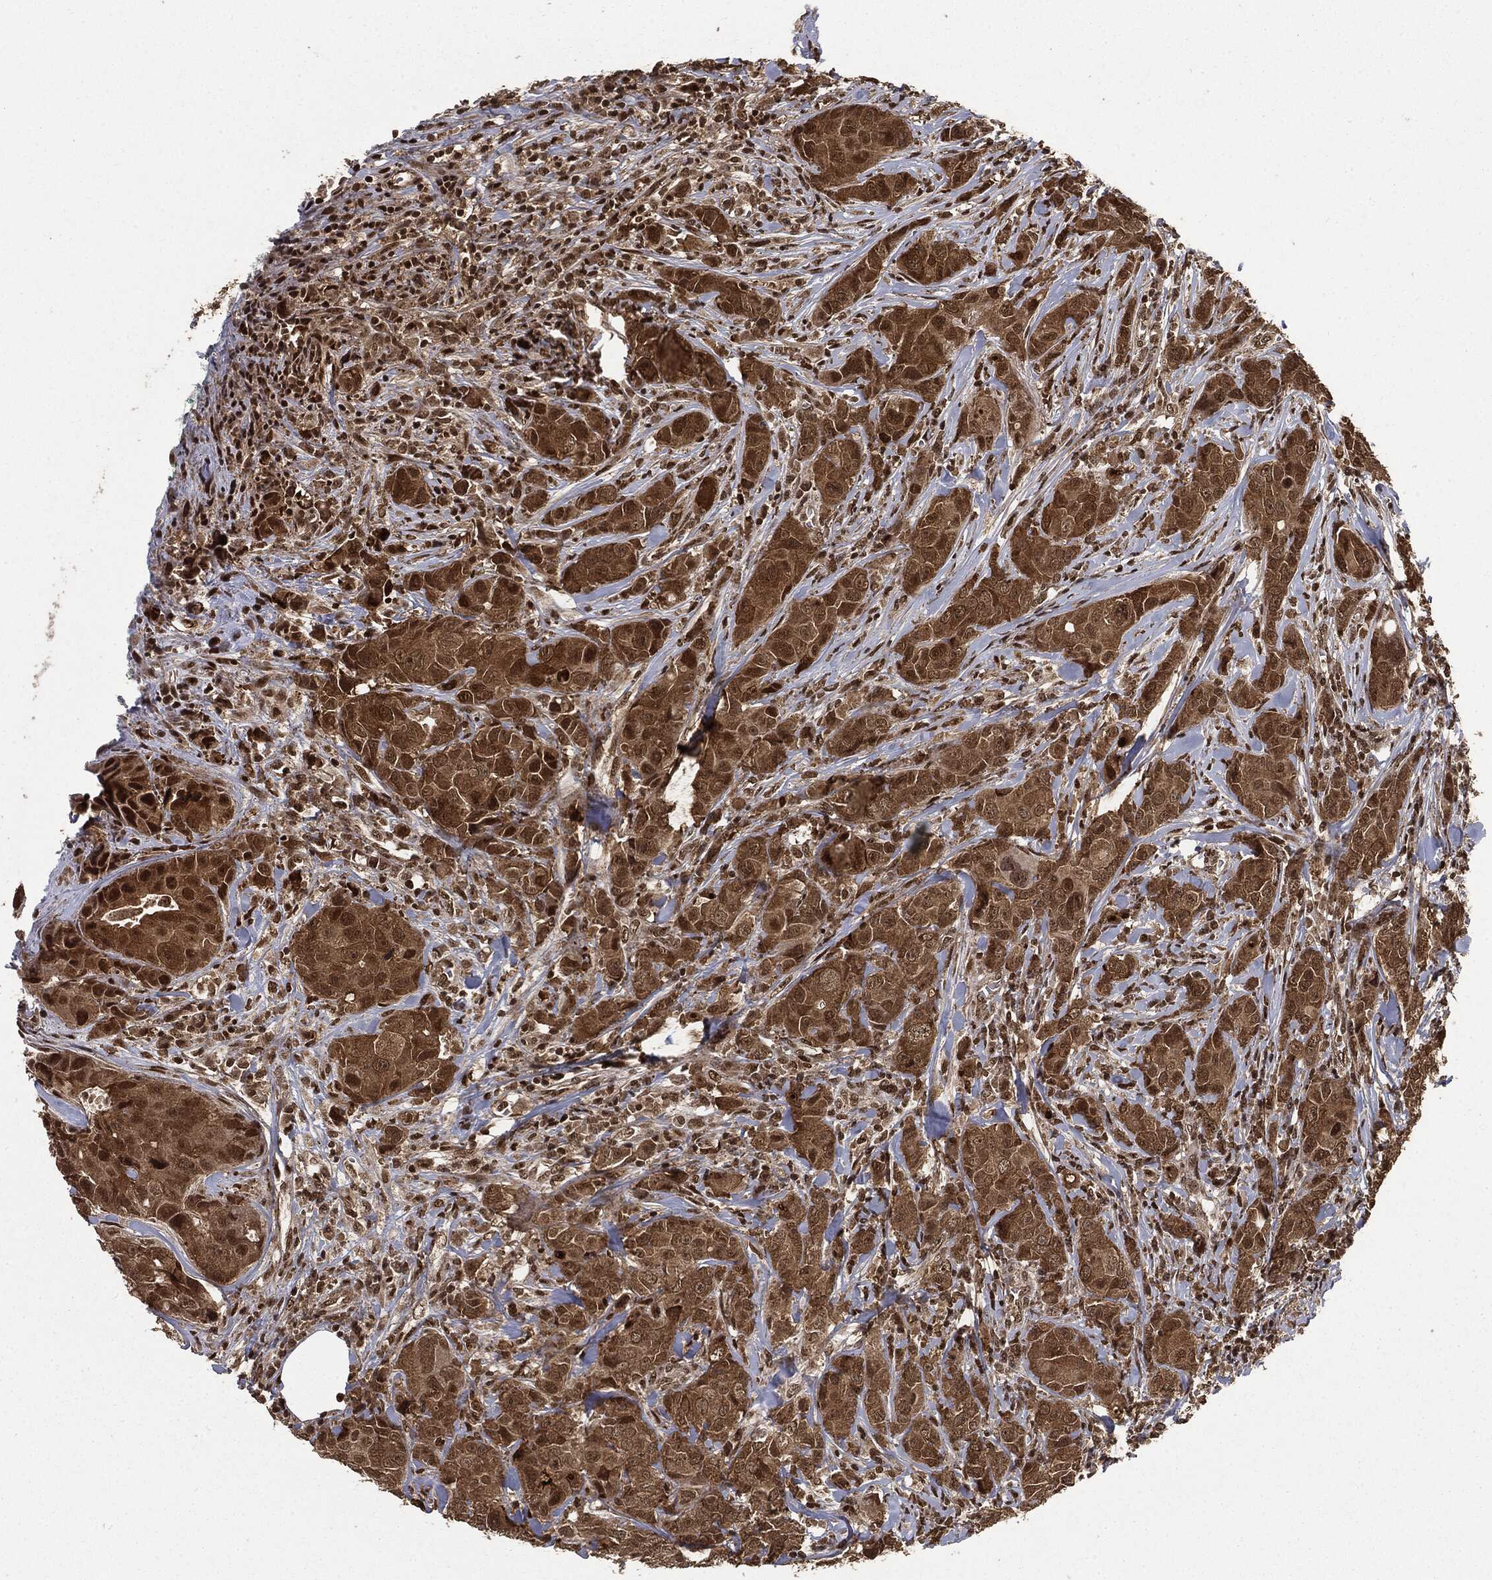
{"staining": {"intensity": "moderate", "quantity": ">75%", "location": "cytoplasmic/membranous,nuclear"}, "tissue": "breast cancer", "cell_type": "Tumor cells", "image_type": "cancer", "snomed": [{"axis": "morphology", "description": "Duct carcinoma"}, {"axis": "topography", "description": "Breast"}], "caption": "Immunohistochemistry of human breast invasive ductal carcinoma exhibits medium levels of moderate cytoplasmic/membranous and nuclear positivity in about >75% of tumor cells. (DAB = brown stain, brightfield microscopy at high magnification).", "gene": "CTDP1", "patient": {"sex": "female", "age": 43}}